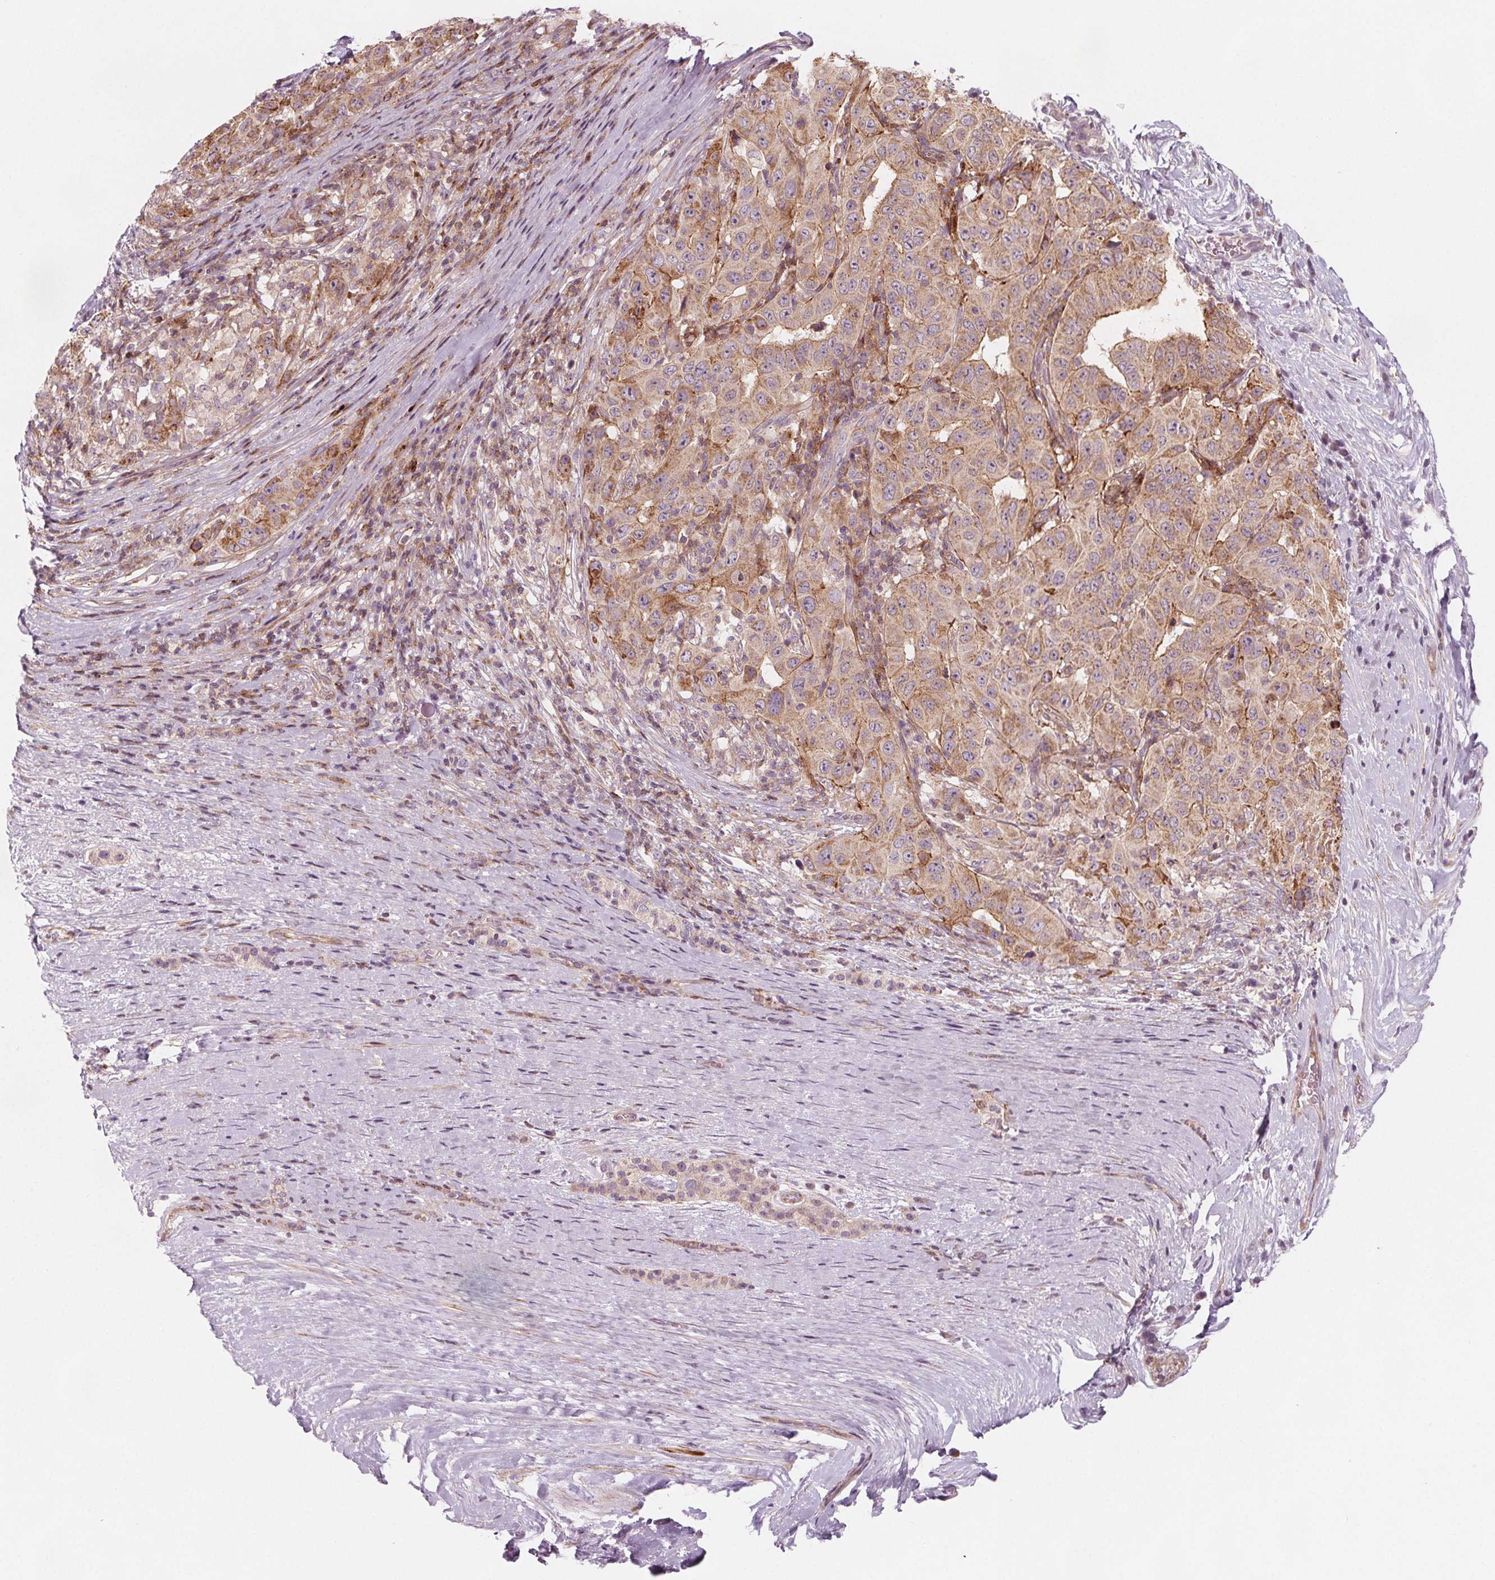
{"staining": {"intensity": "moderate", "quantity": ">75%", "location": "cytoplasmic/membranous"}, "tissue": "pancreatic cancer", "cell_type": "Tumor cells", "image_type": "cancer", "snomed": [{"axis": "morphology", "description": "Adenocarcinoma, NOS"}, {"axis": "topography", "description": "Pancreas"}], "caption": "Human pancreatic cancer (adenocarcinoma) stained with a protein marker displays moderate staining in tumor cells.", "gene": "ADAM33", "patient": {"sex": "male", "age": 63}}